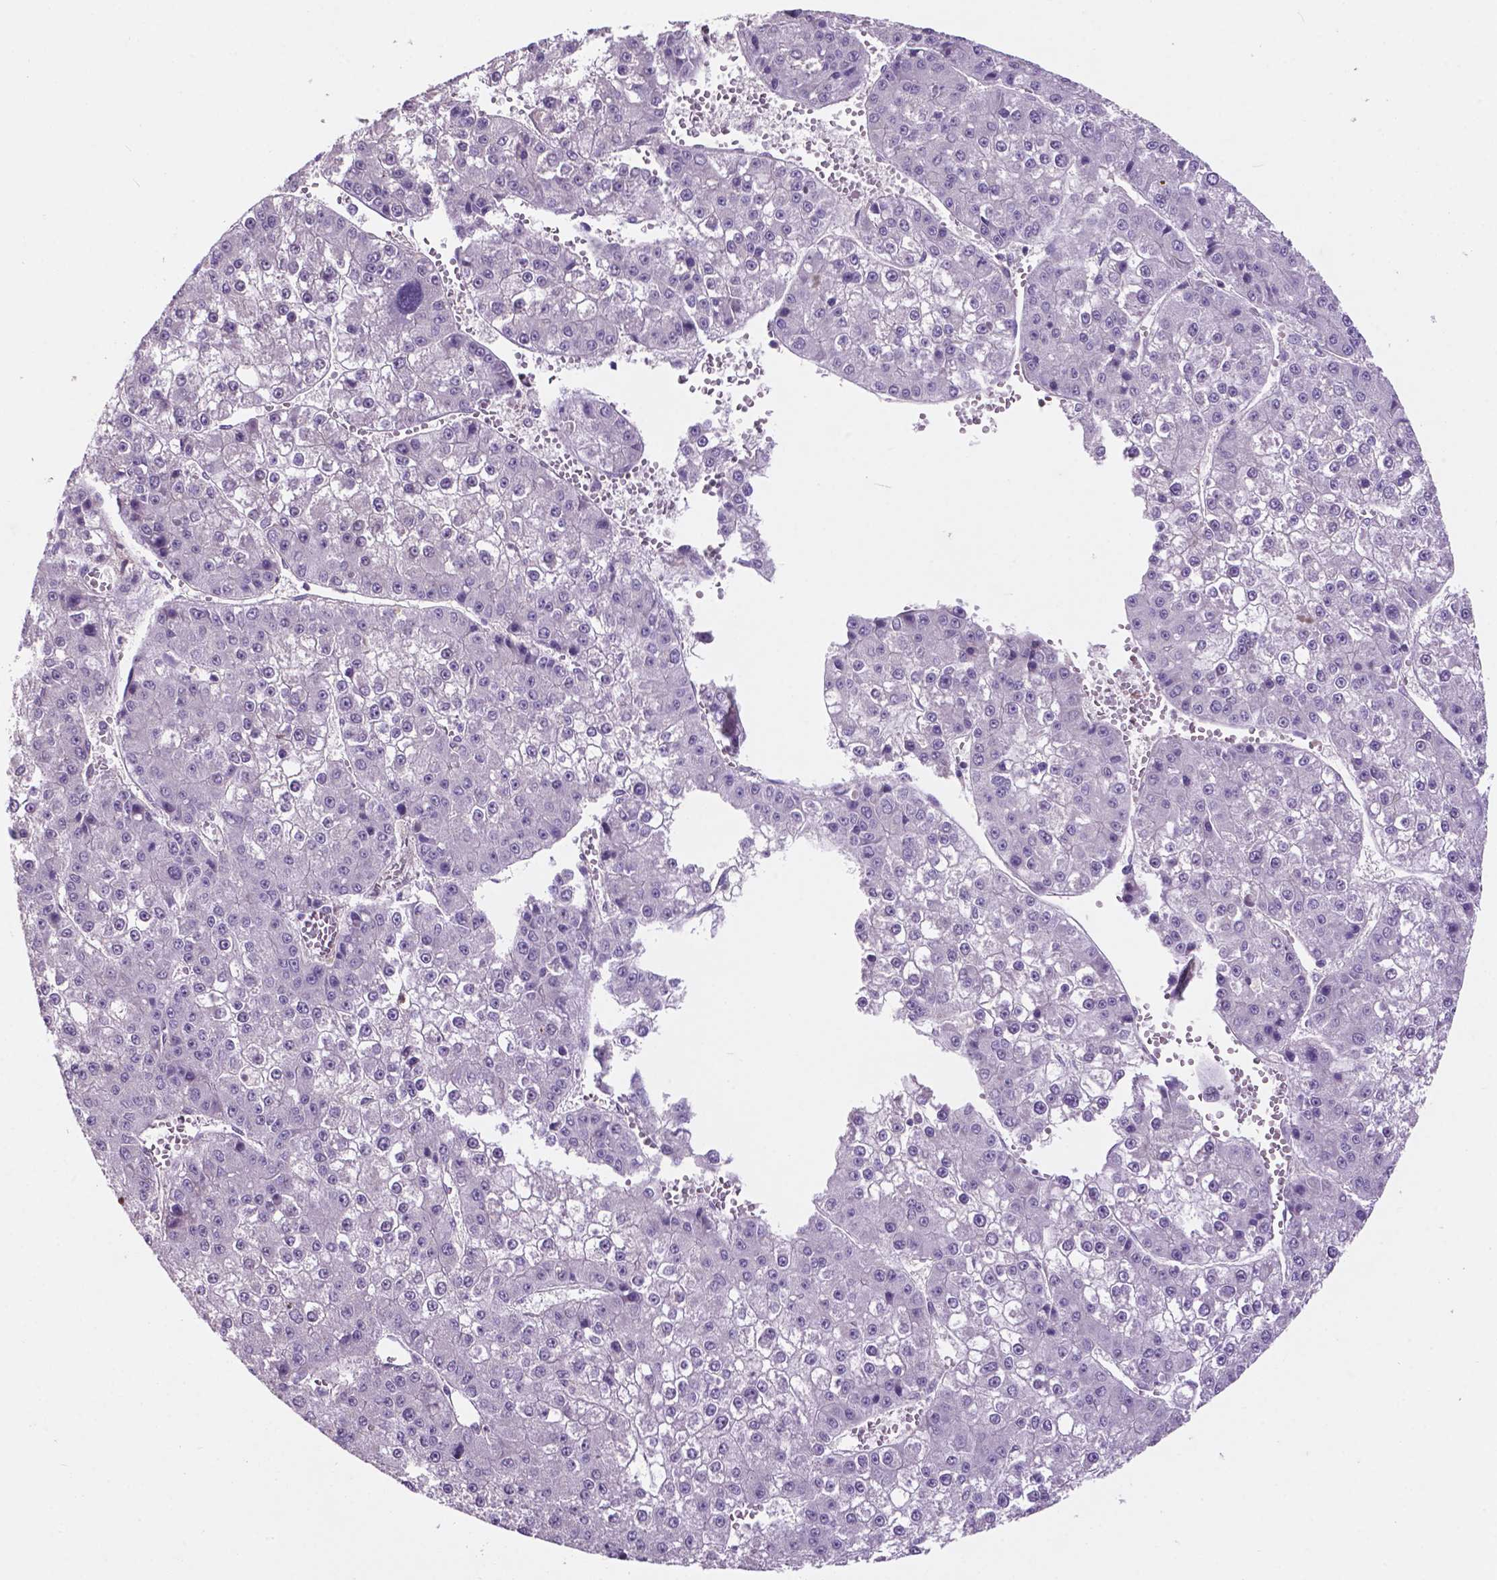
{"staining": {"intensity": "negative", "quantity": "none", "location": "none"}, "tissue": "liver cancer", "cell_type": "Tumor cells", "image_type": "cancer", "snomed": [{"axis": "morphology", "description": "Carcinoma, Hepatocellular, NOS"}, {"axis": "topography", "description": "Liver"}], "caption": "DAB (3,3'-diaminobenzidine) immunohistochemical staining of human liver cancer reveals no significant staining in tumor cells.", "gene": "PLSCR1", "patient": {"sex": "female", "age": 73}}